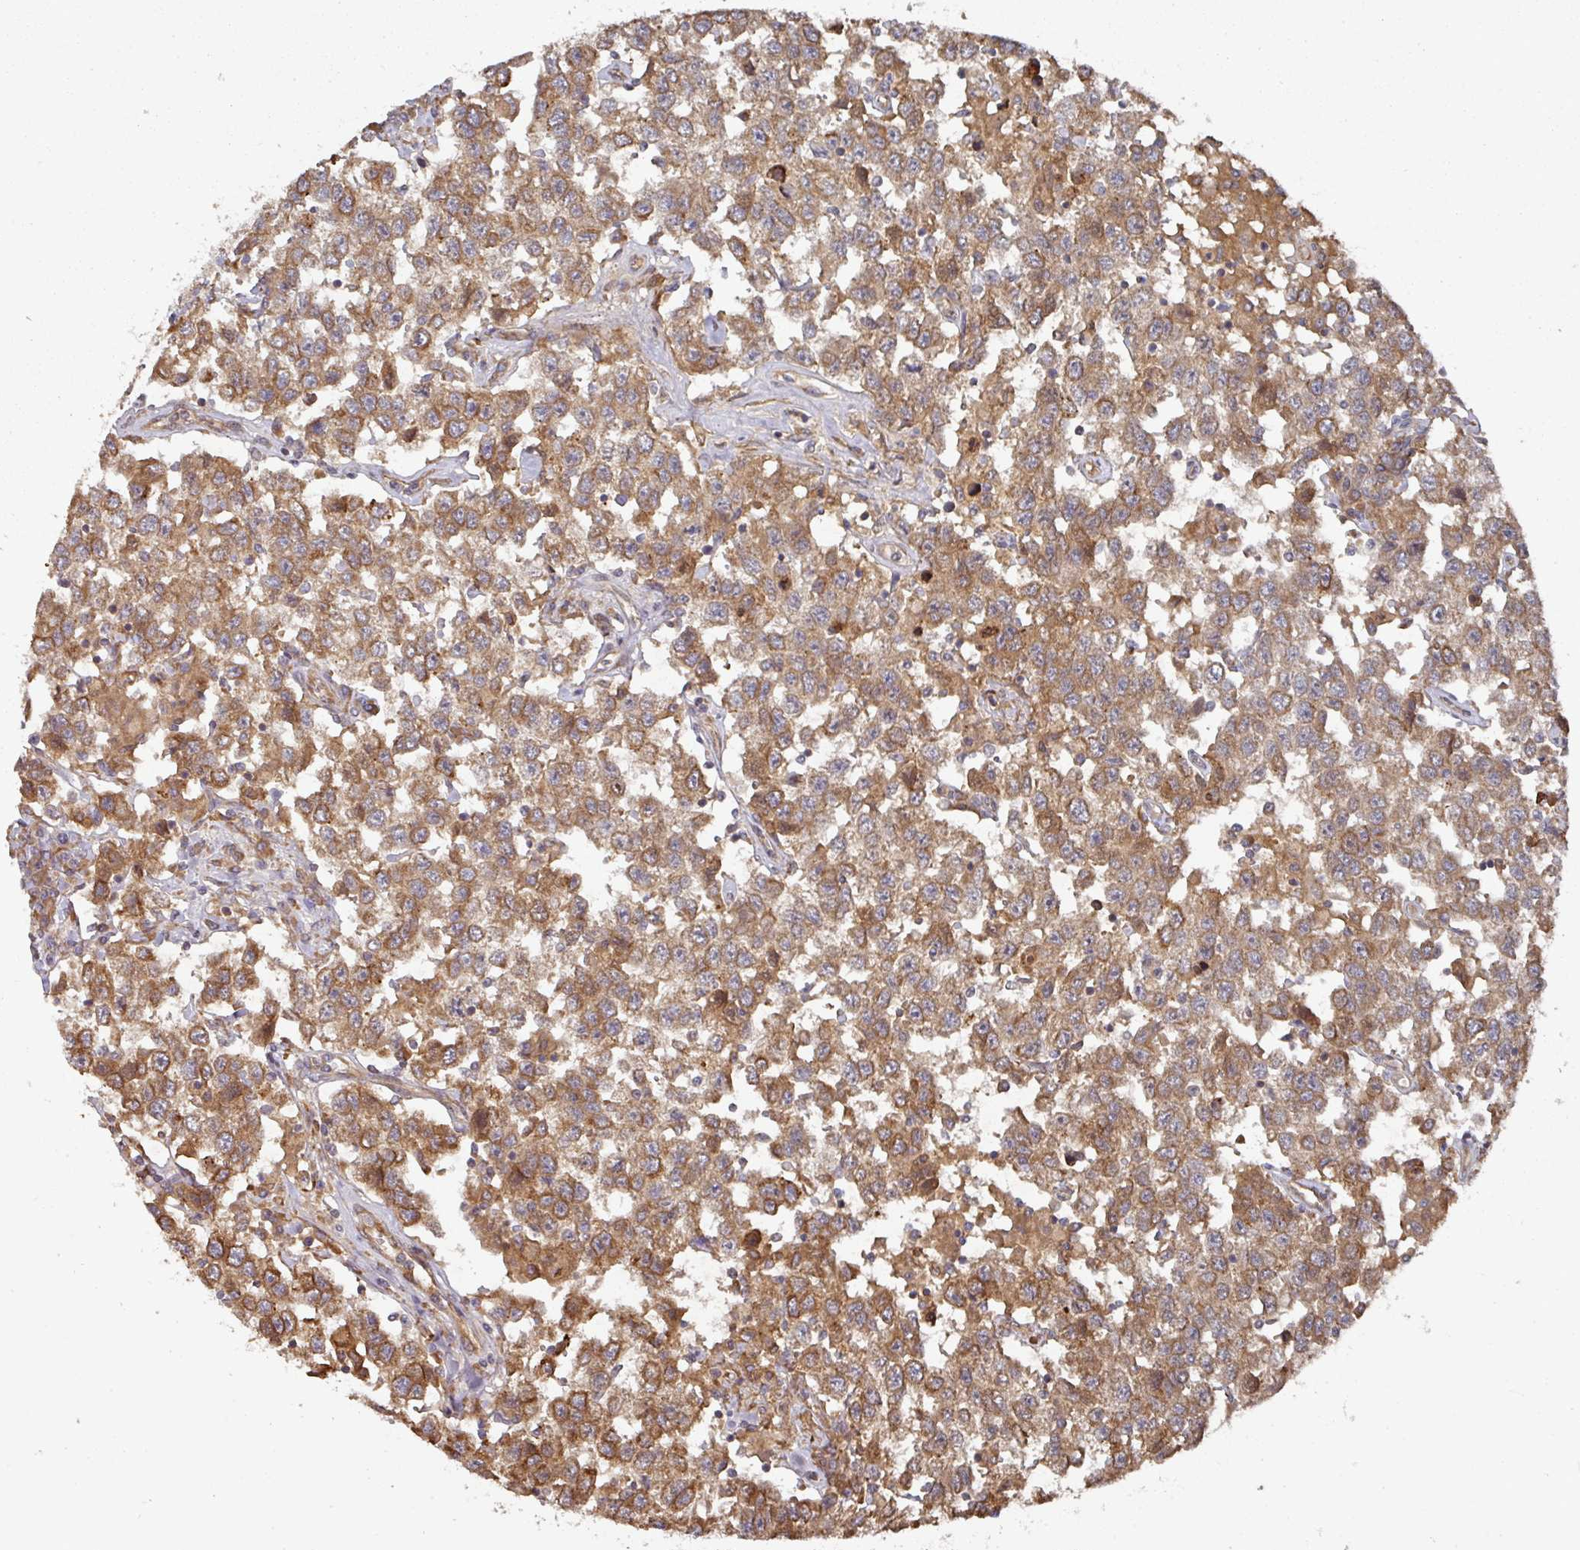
{"staining": {"intensity": "moderate", "quantity": ">75%", "location": "cytoplasmic/membranous"}, "tissue": "testis cancer", "cell_type": "Tumor cells", "image_type": "cancer", "snomed": [{"axis": "morphology", "description": "Seminoma, NOS"}, {"axis": "topography", "description": "Testis"}], "caption": "Testis cancer stained with DAB immunohistochemistry (IHC) exhibits medium levels of moderate cytoplasmic/membranous expression in about >75% of tumor cells.", "gene": "CEP95", "patient": {"sex": "male", "age": 41}}